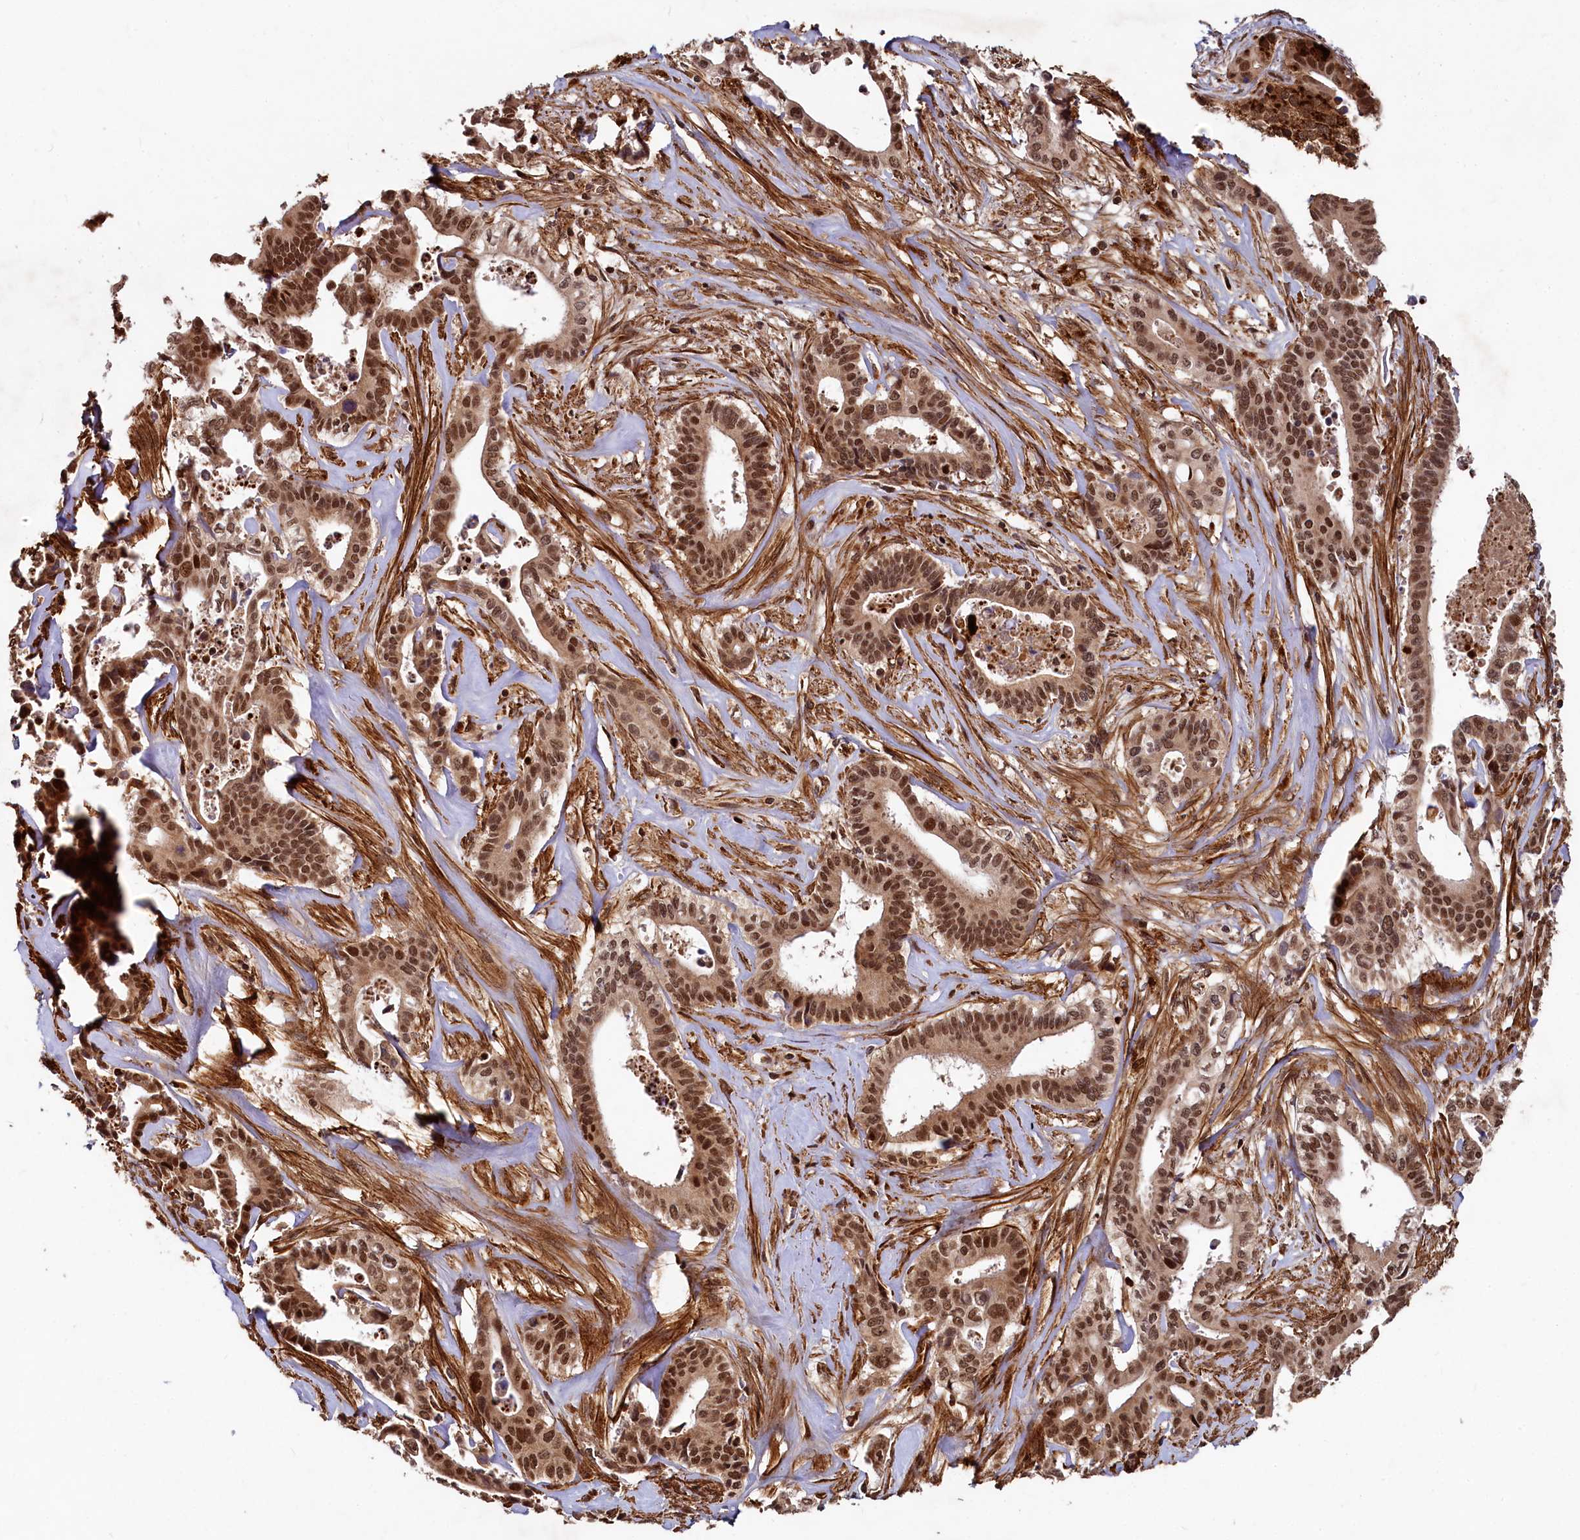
{"staining": {"intensity": "moderate", "quantity": ">75%", "location": "nuclear"}, "tissue": "pancreatic cancer", "cell_type": "Tumor cells", "image_type": "cancer", "snomed": [{"axis": "morphology", "description": "Adenocarcinoma, NOS"}, {"axis": "topography", "description": "Pancreas"}], "caption": "Adenocarcinoma (pancreatic) stained with a protein marker exhibits moderate staining in tumor cells.", "gene": "TRIM23", "patient": {"sex": "female", "age": 77}}